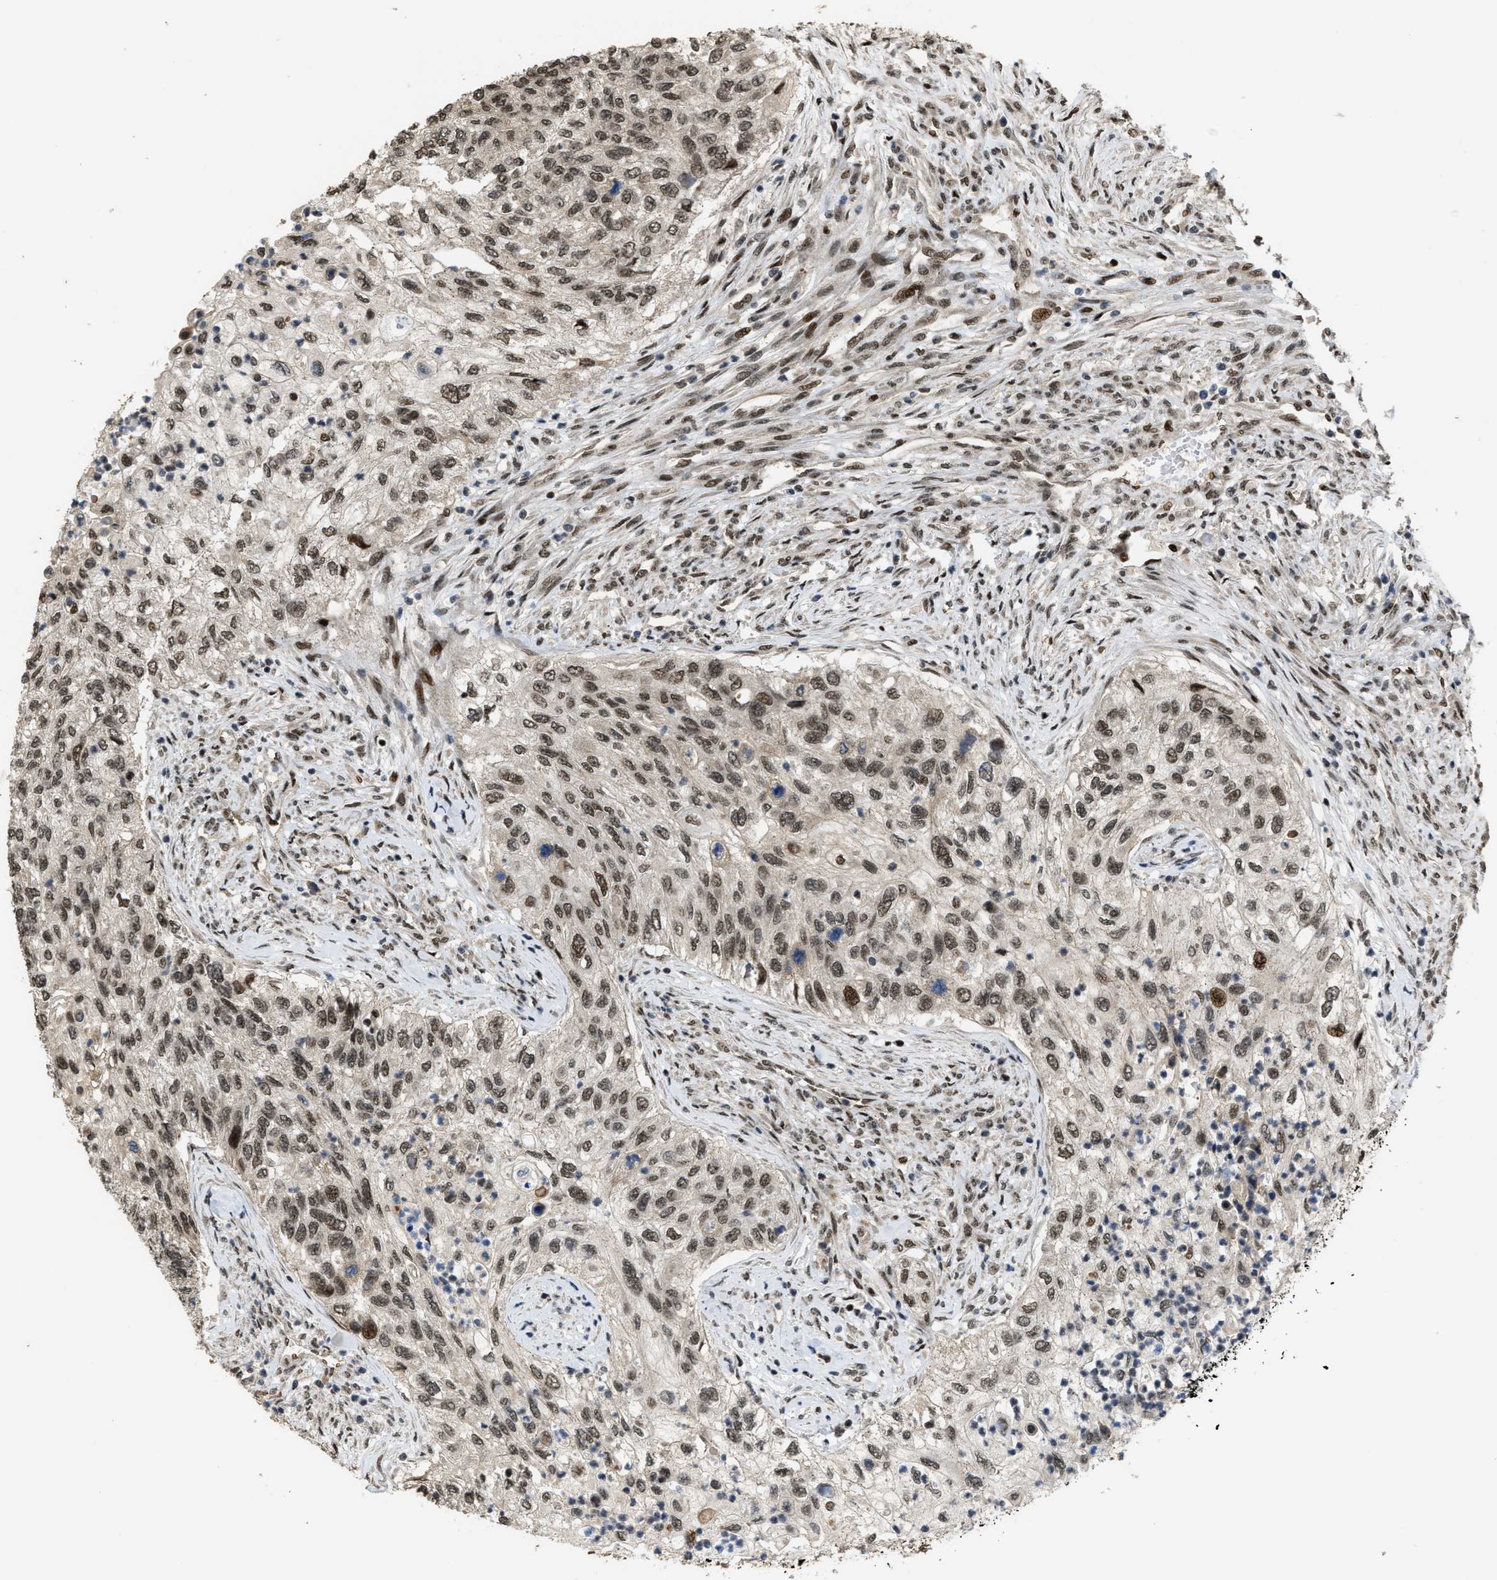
{"staining": {"intensity": "moderate", "quantity": ">75%", "location": "nuclear"}, "tissue": "urothelial cancer", "cell_type": "Tumor cells", "image_type": "cancer", "snomed": [{"axis": "morphology", "description": "Urothelial carcinoma, High grade"}, {"axis": "topography", "description": "Urinary bladder"}], "caption": "There is medium levels of moderate nuclear expression in tumor cells of urothelial carcinoma (high-grade), as demonstrated by immunohistochemical staining (brown color).", "gene": "SERTAD2", "patient": {"sex": "female", "age": 60}}